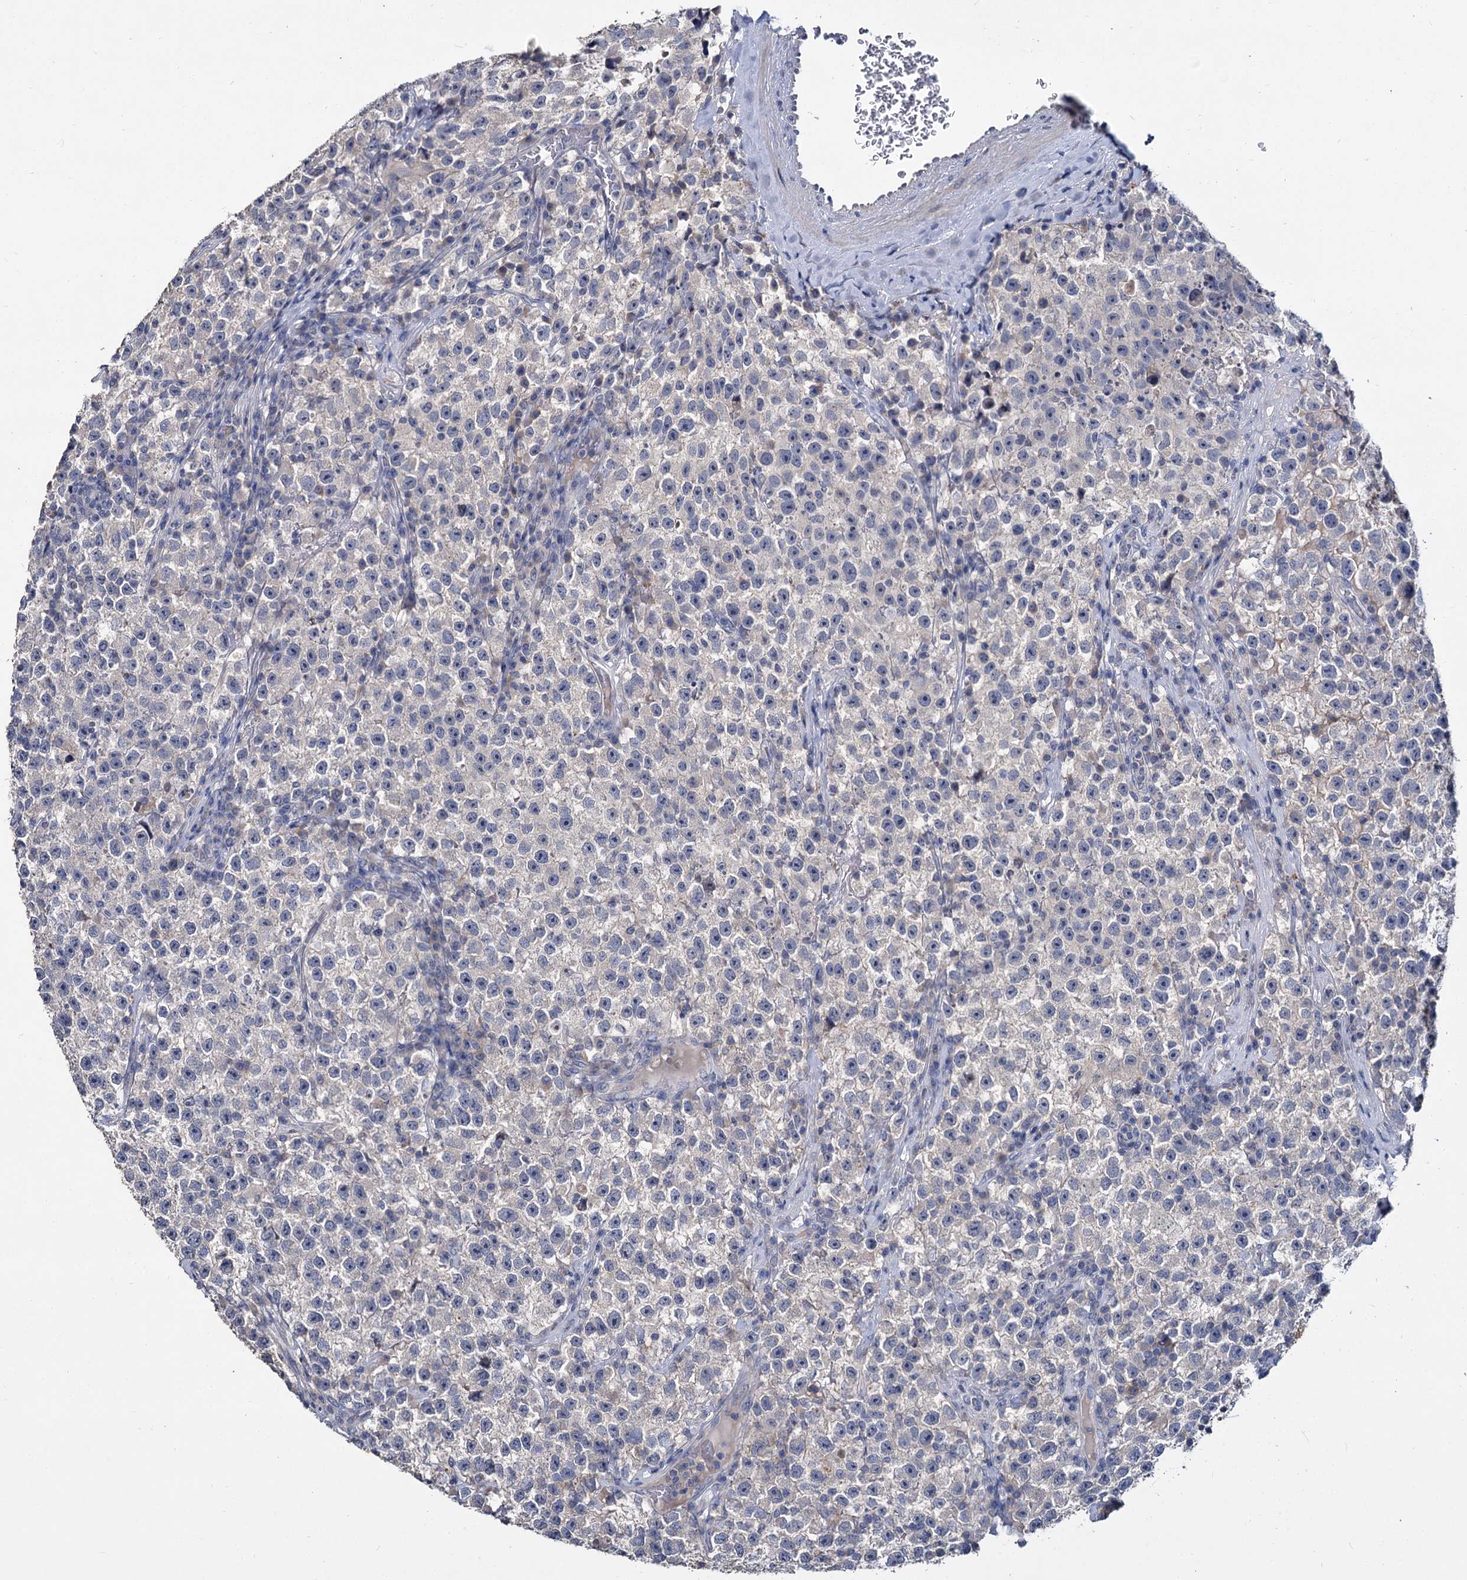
{"staining": {"intensity": "negative", "quantity": "none", "location": "none"}, "tissue": "testis cancer", "cell_type": "Tumor cells", "image_type": "cancer", "snomed": [{"axis": "morphology", "description": "Seminoma, NOS"}, {"axis": "topography", "description": "Testis"}], "caption": "This is an IHC micrograph of seminoma (testis). There is no positivity in tumor cells.", "gene": "ATP9A", "patient": {"sex": "male", "age": 22}}